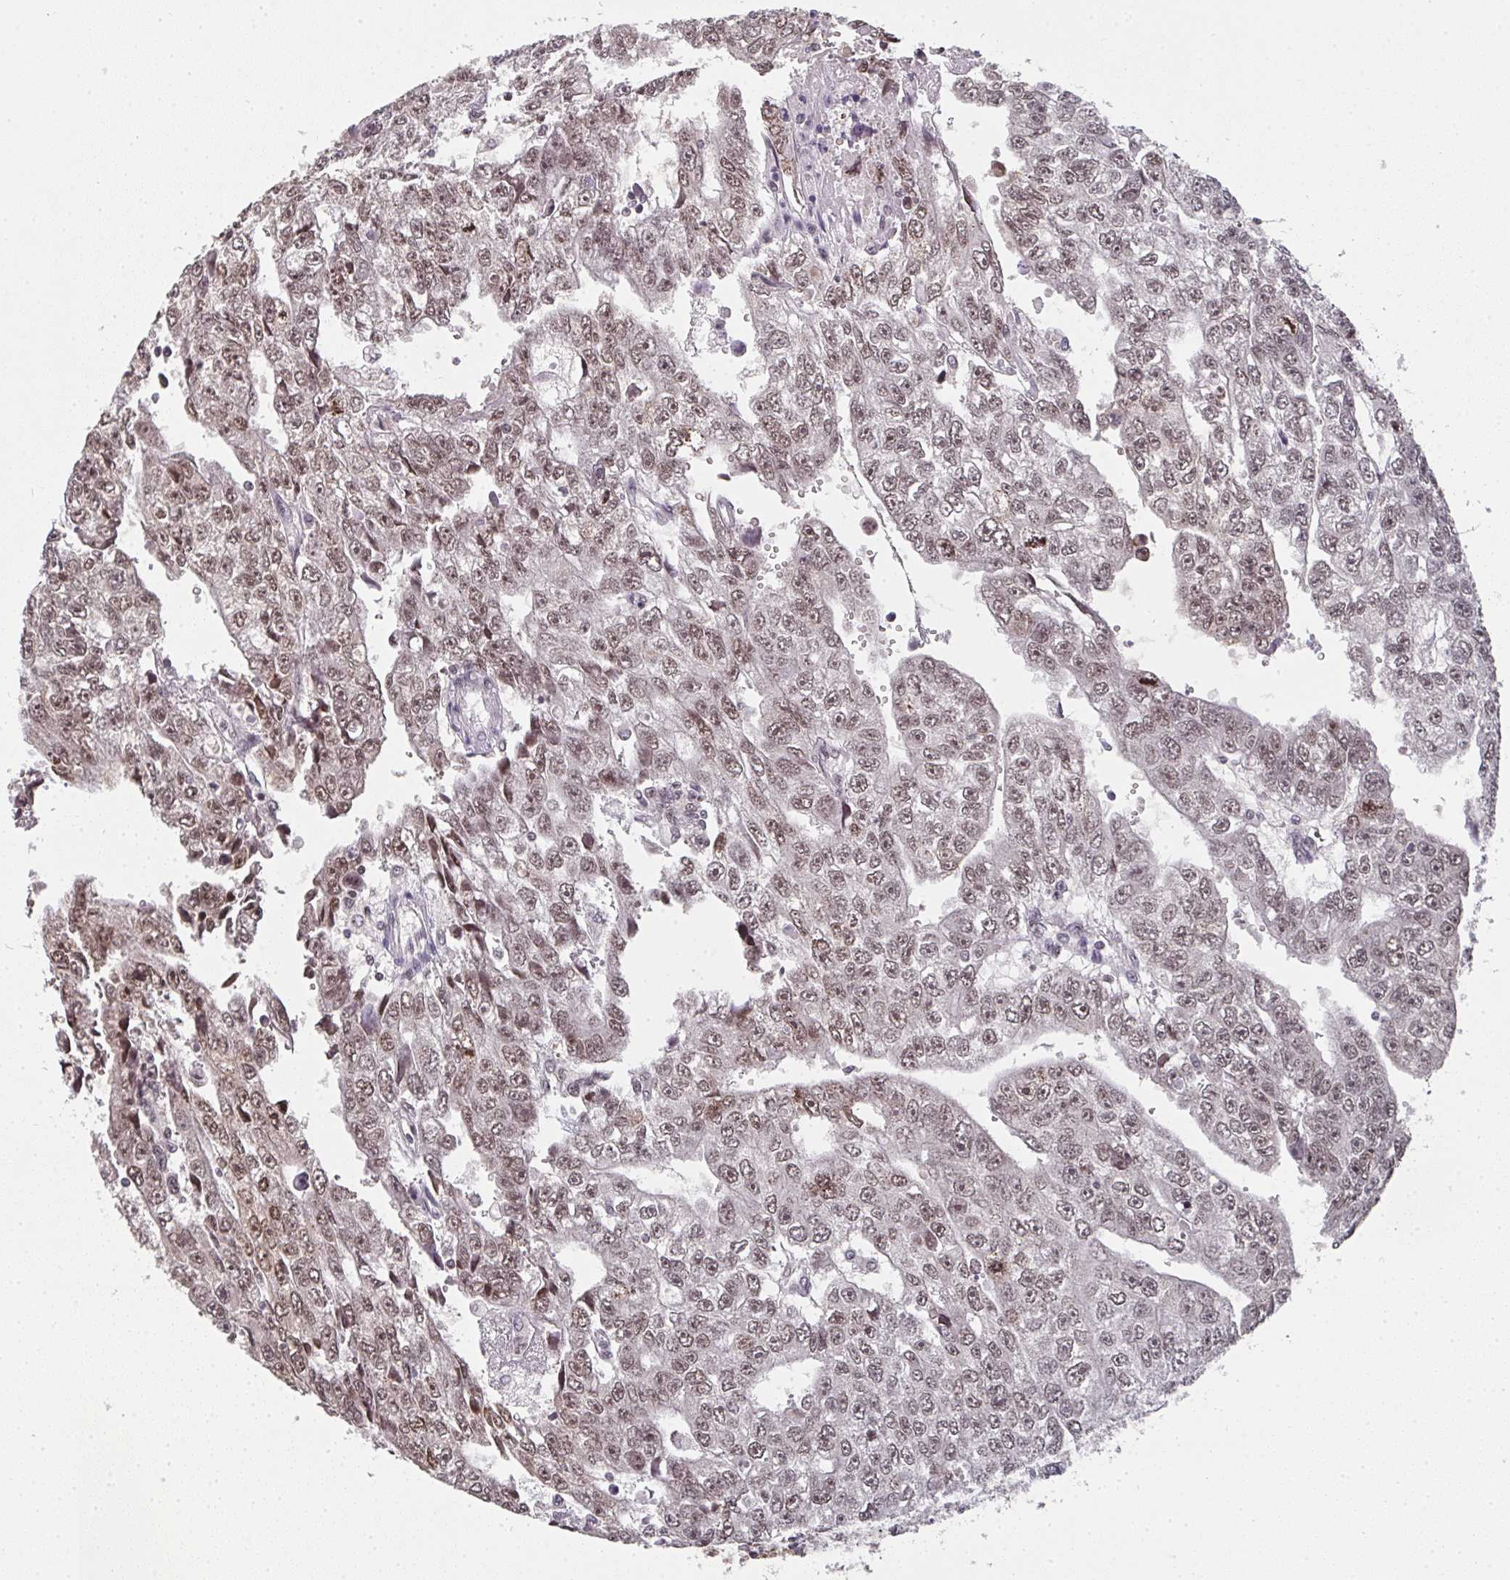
{"staining": {"intensity": "moderate", "quantity": ">75%", "location": "nuclear"}, "tissue": "testis cancer", "cell_type": "Tumor cells", "image_type": "cancer", "snomed": [{"axis": "morphology", "description": "Carcinoma, Embryonal, NOS"}, {"axis": "topography", "description": "Testis"}], "caption": "High-magnification brightfield microscopy of embryonal carcinoma (testis) stained with DAB (3,3'-diaminobenzidine) (brown) and counterstained with hematoxylin (blue). tumor cells exhibit moderate nuclear expression is seen in approximately>75% of cells.", "gene": "DKC1", "patient": {"sex": "male", "age": 20}}